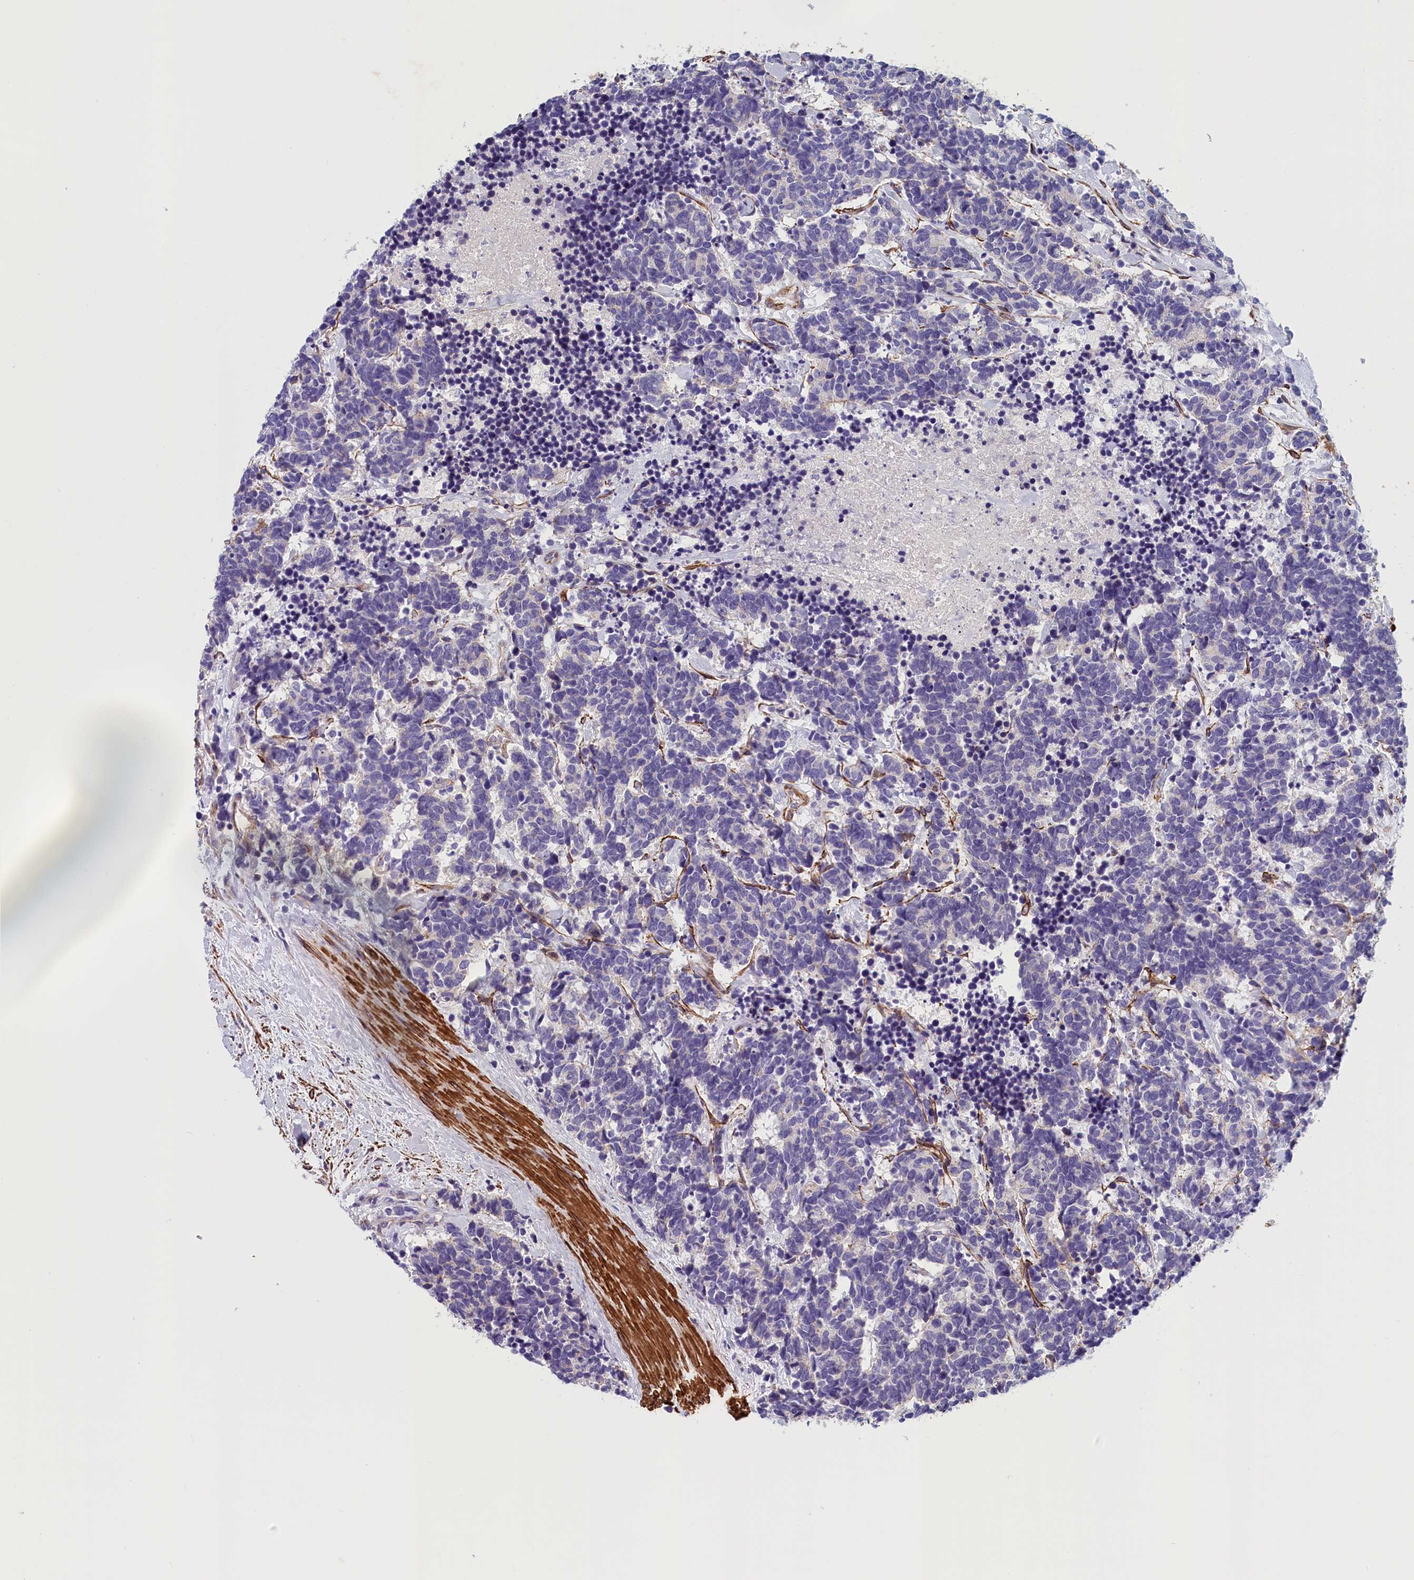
{"staining": {"intensity": "negative", "quantity": "none", "location": "none"}, "tissue": "carcinoid", "cell_type": "Tumor cells", "image_type": "cancer", "snomed": [{"axis": "morphology", "description": "Carcinoma, NOS"}, {"axis": "morphology", "description": "Carcinoid, malignant, NOS"}, {"axis": "topography", "description": "Prostate"}], "caption": "Immunohistochemistry (IHC) histopathology image of human carcinoma stained for a protein (brown), which reveals no expression in tumor cells.", "gene": "BCL2L13", "patient": {"sex": "male", "age": 57}}